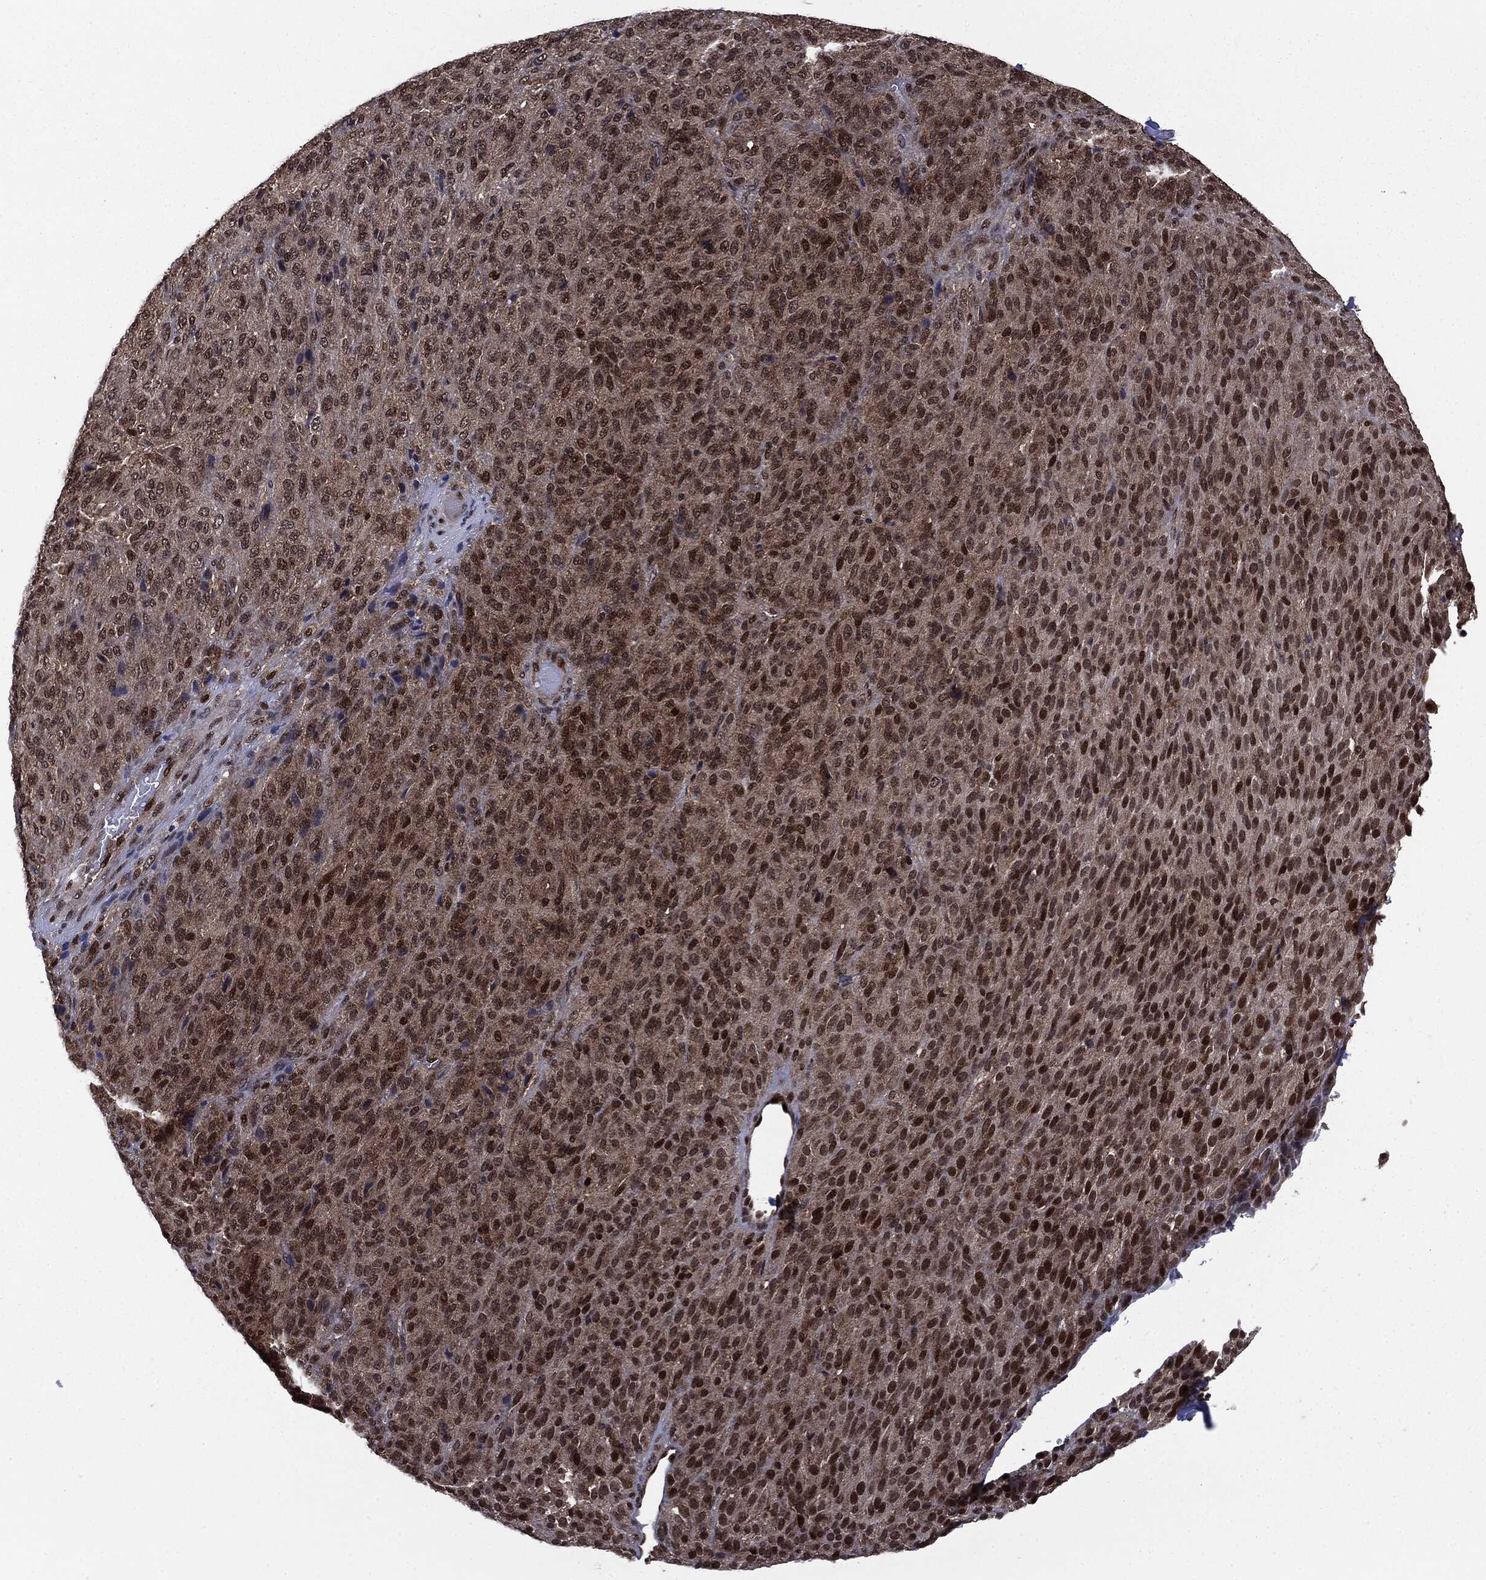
{"staining": {"intensity": "moderate", "quantity": "25%-75%", "location": "nuclear"}, "tissue": "melanoma", "cell_type": "Tumor cells", "image_type": "cancer", "snomed": [{"axis": "morphology", "description": "Malignant melanoma, Metastatic site"}, {"axis": "topography", "description": "Brain"}], "caption": "The micrograph shows immunohistochemical staining of malignant melanoma (metastatic site). There is moderate nuclear staining is present in about 25%-75% of tumor cells.", "gene": "PTPA", "patient": {"sex": "female", "age": 56}}